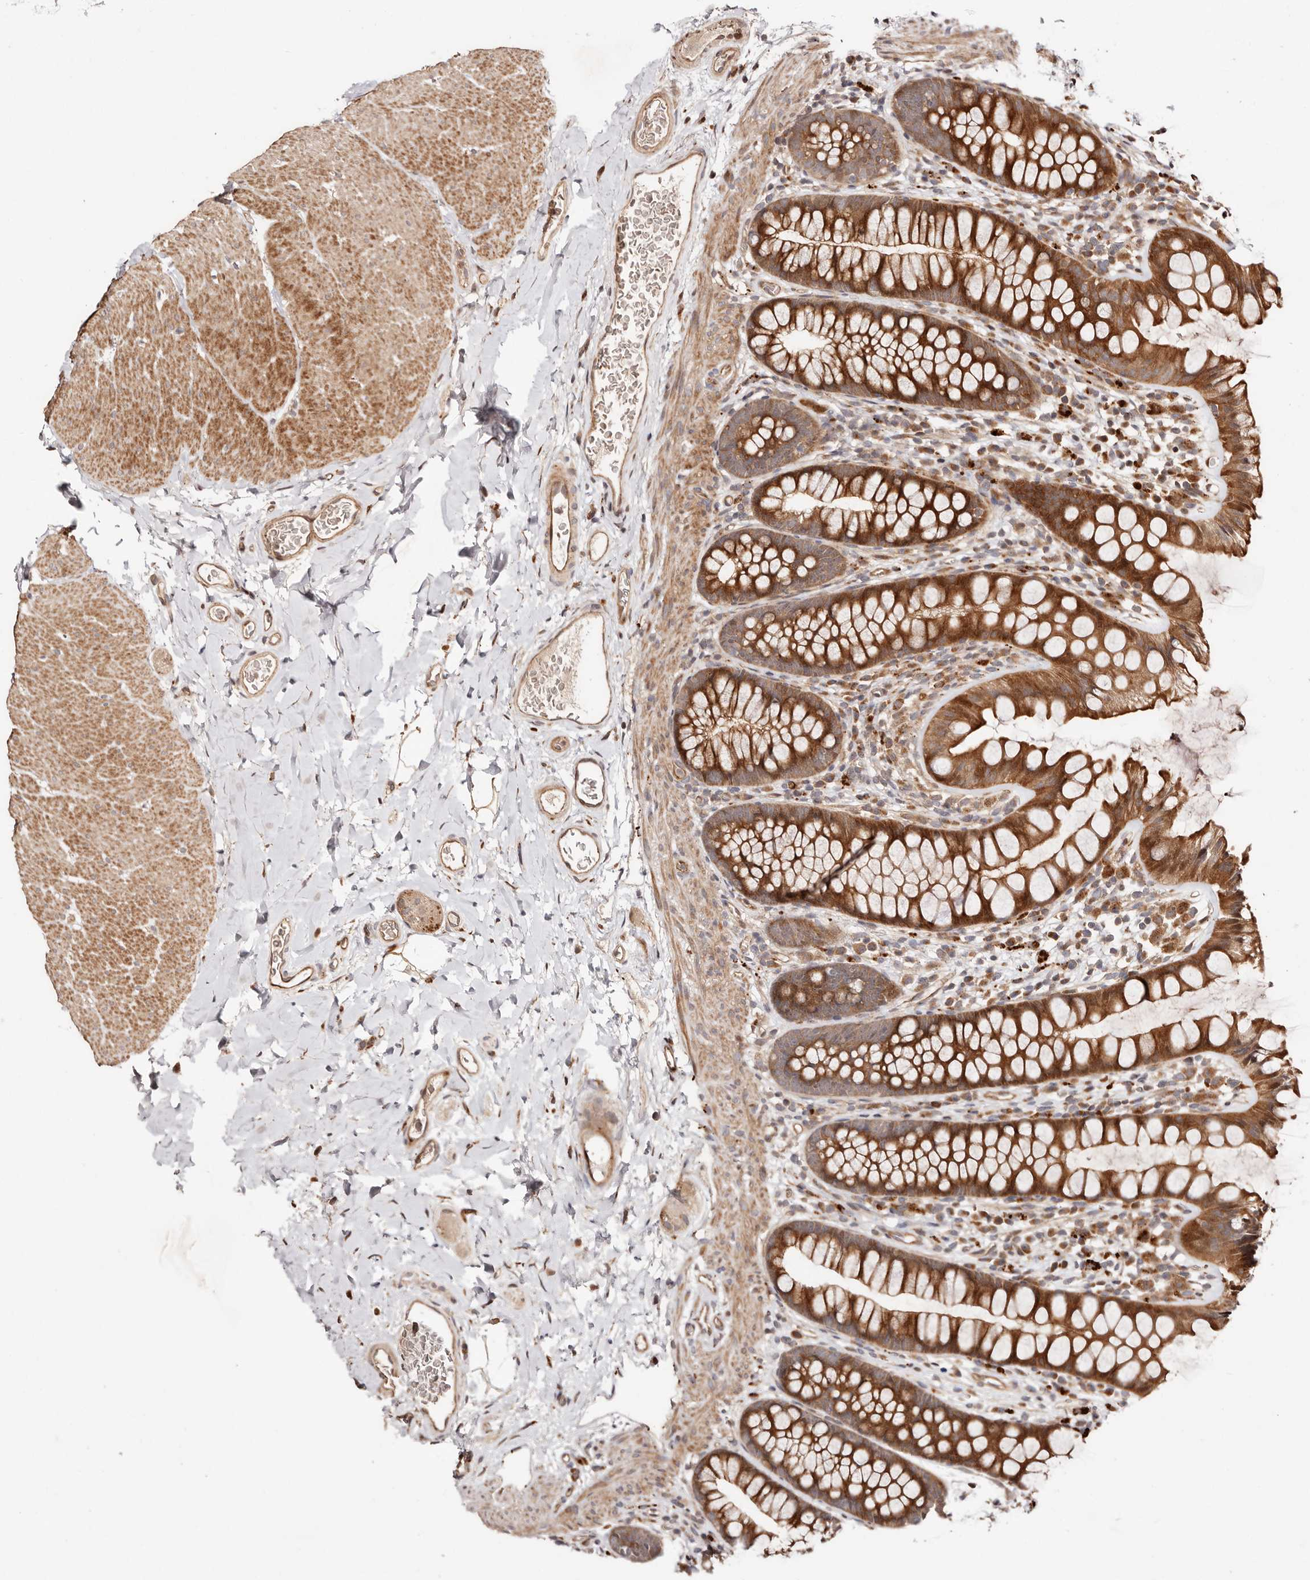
{"staining": {"intensity": "moderate", "quantity": ">75%", "location": "cytoplasmic/membranous"}, "tissue": "colon", "cell_type": "Endothelial cells", "image_type": "normal", "snomed": [{"axis": "morphology", "description": "Normal tissue, NOS"}, {"axis": "topography", "description": "Colon"}], "caption": "Endothelial cells show moderate cytoplasmic/membranous staining in approximately >75% of cells in unremarkable colon.", "gene": "PTPN22", "patient": {"sex": "female", "age": 62}}